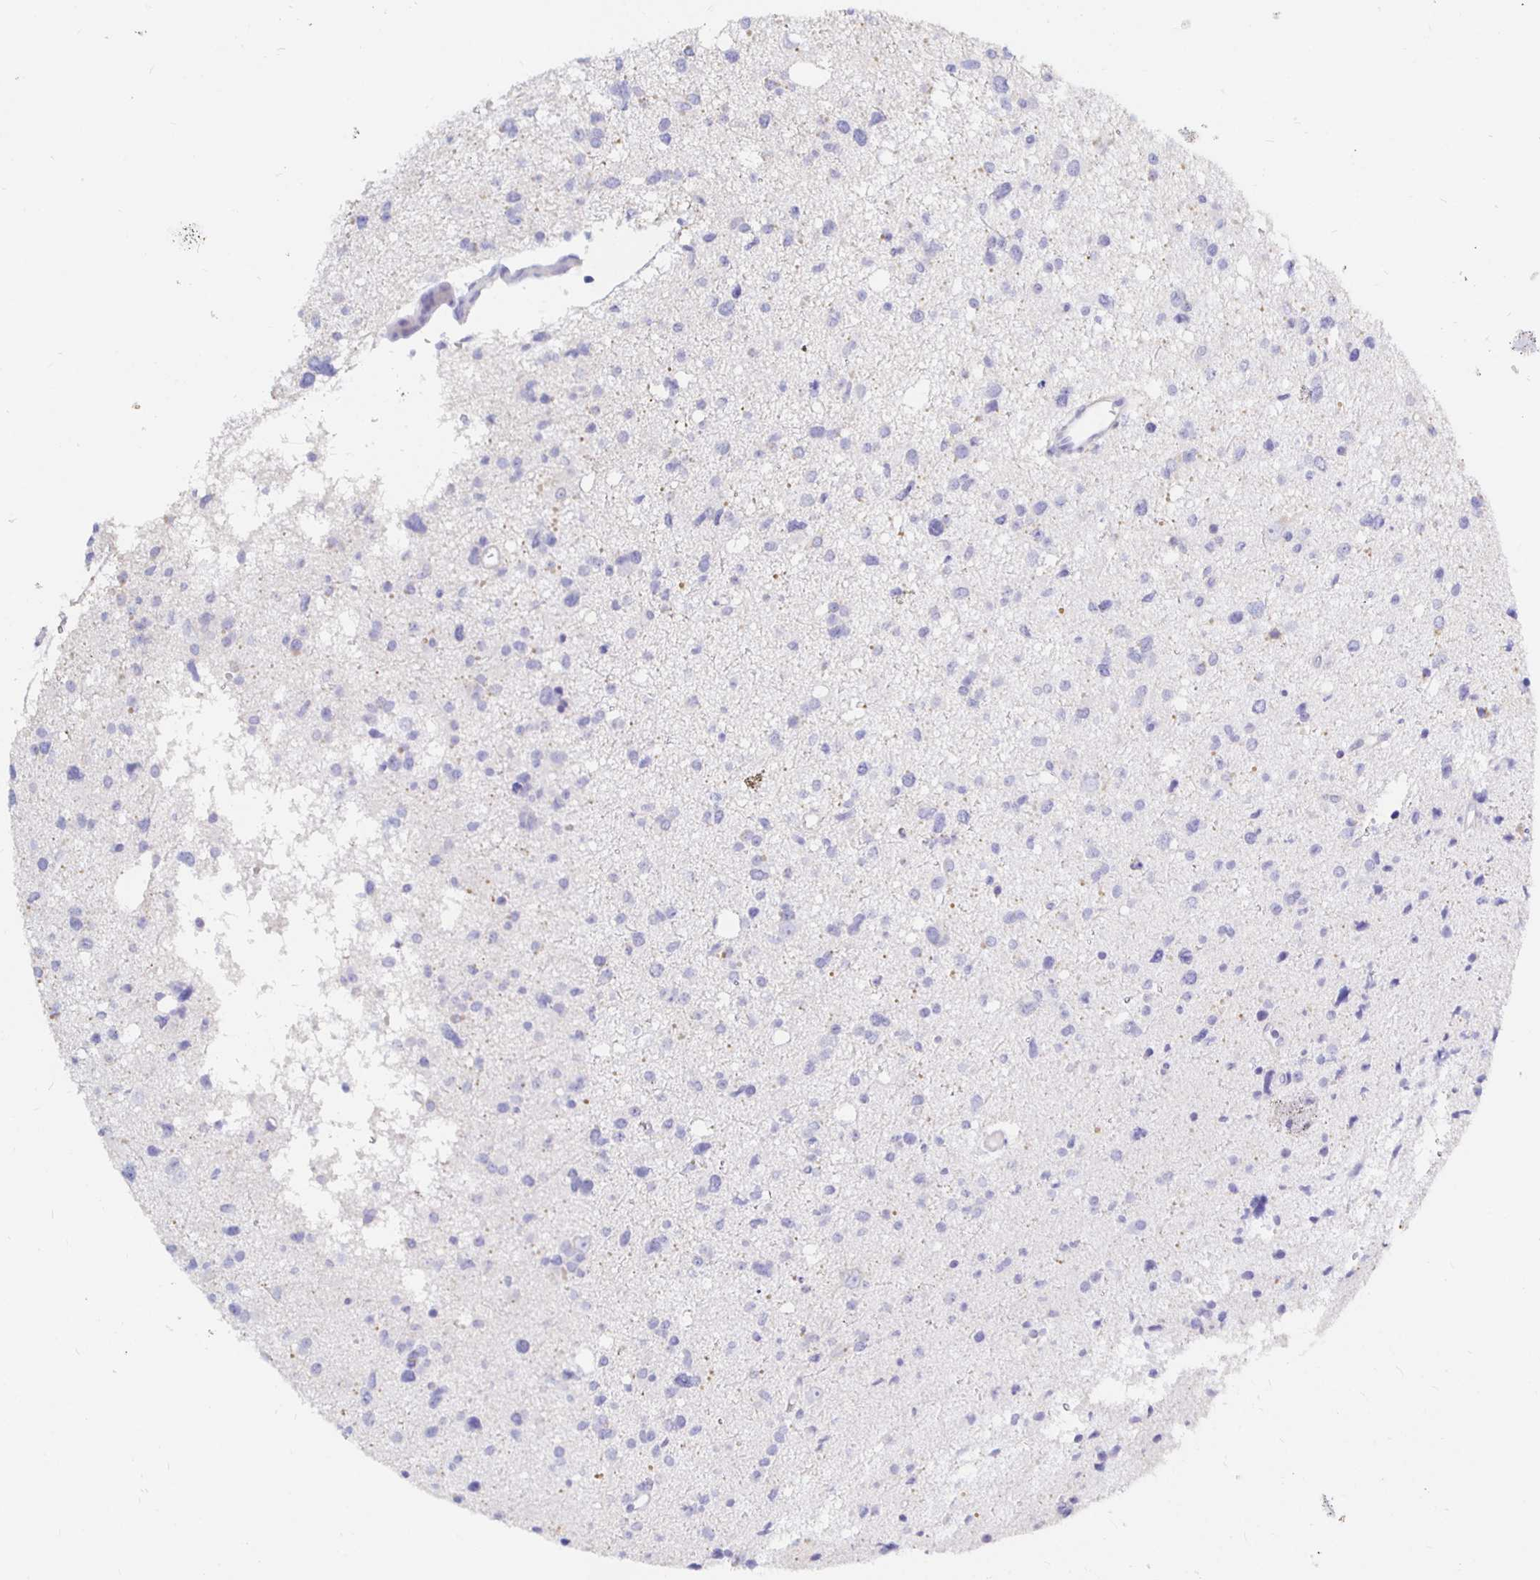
{"staining": {"intensity": "negative", "quantity": "none", "location": "none"}, "tissue": "glioma", "cell_type": "Tumor cells", "image_type": "cancer", "snomed": [{"axis": "morphology", "description": "Glioma, malignant, High grade"}, {"axis": "topography", "description": "Brain"}], "caption": "The micrograph reveals no staining of tumor cells in high-grade glioma (malignant).", "gene": "UMOD", "patient": {"sex": "male", "age": 23}}